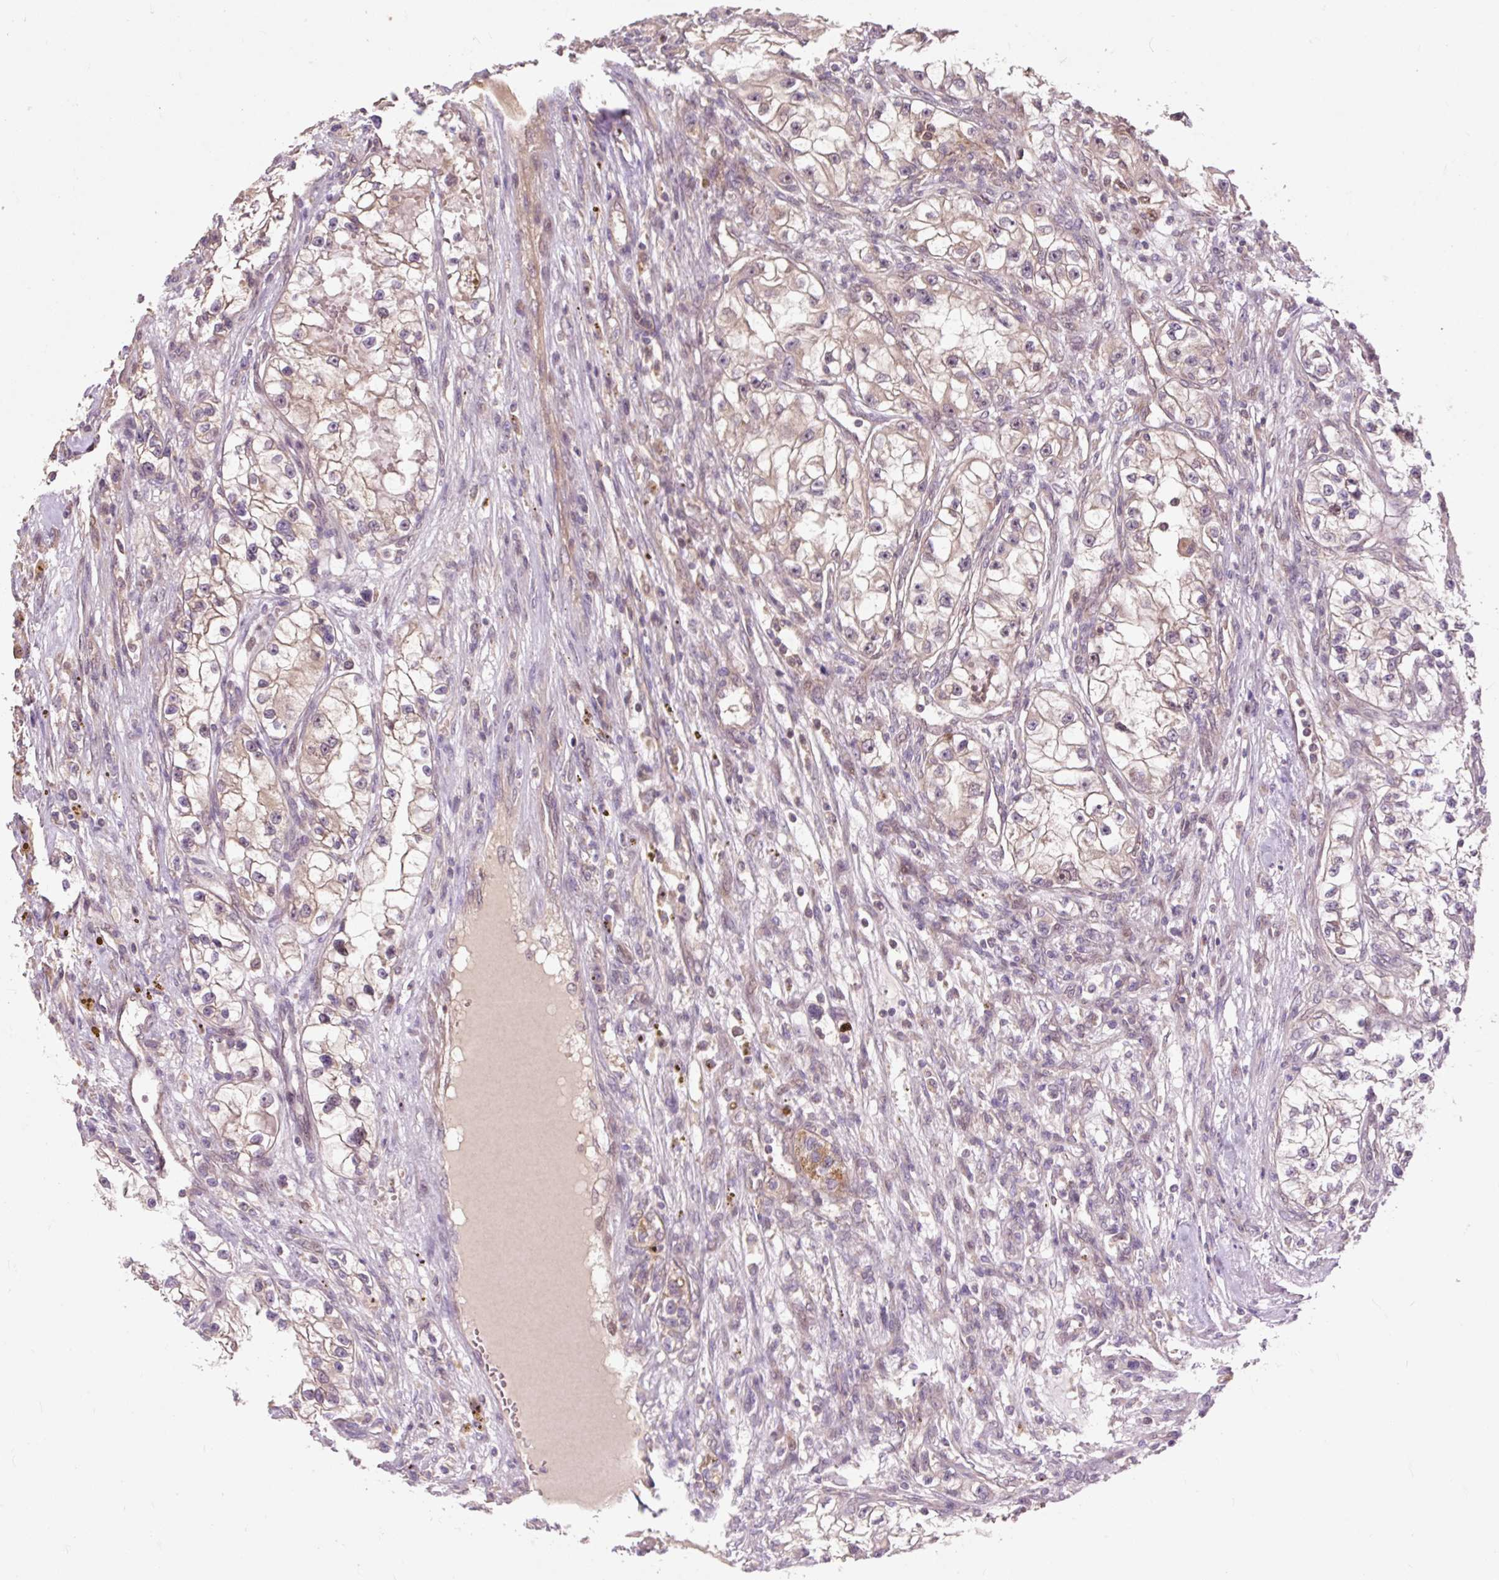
{"staining": {"intensity": "weak", "quantity": "<25%", "location": "cytoplasmic/membranous"}, "tissue": "renal cancer", "cell_type": "Tumor cells", "image_type": "cancer", "snomed": [{"axis": "morphology", "description": "Adenocarcinoma, NOS"}, {"axis": "topography", "description": "Kidney"}], "caption": "This histopathology image is of renal cancer stained with immunohistochemistry (IHC) to label a protein in brown with the nuclei are counter-stained blue. There is no positivity in tumor cells. (DAB (3,3'-diaminobenzidine) immunohistochemistry with hematoxylin counter stain).", "gene": "MMS19", "patient": {"sex": "female", "age": 57}}